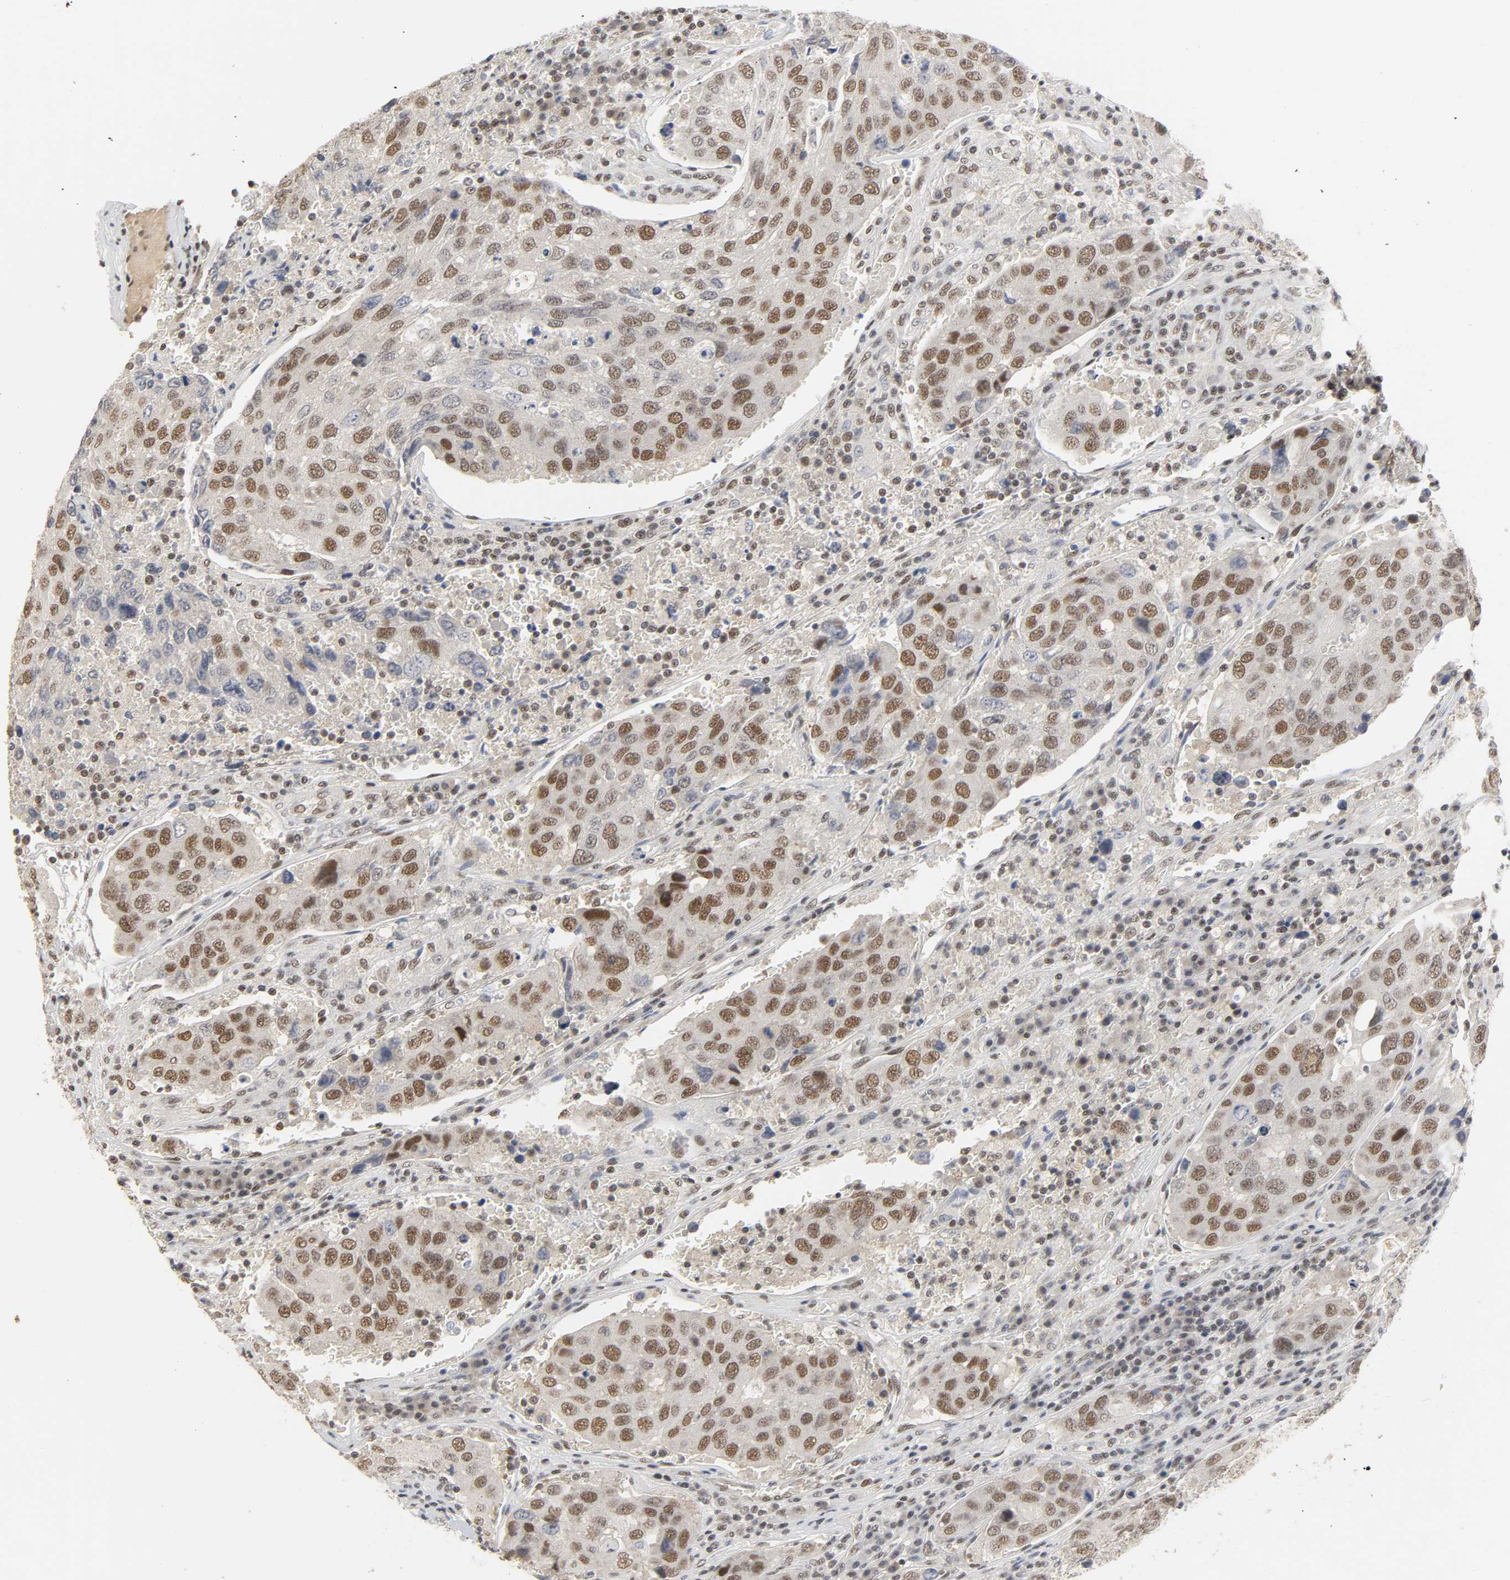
{"staining": {"intensity": "moderate", "quantity": ">75%", "location": "nuclear"}, "tissue": "urothelial cancer", "cell_type": "Tumor cells", "image_type": "cancer", "snomed": [{"axis": "morphology", "description": "Urothelial carcinoma, High grade"}, {"axis": "topography", "description": "Lymph node"}, {"axis": "topography", "description": "Urinary bladder"}], "caption": "A brown stain highlights moderate nuclear expression of a protein in human high-grade urothelial carcinoma tumor cells. Immunohistochemistry (ihc) stains the protein in brown and the nuclei are stained blue.", "gene": "NCOA6", "patient": {"sex": "male", "age": 51}}